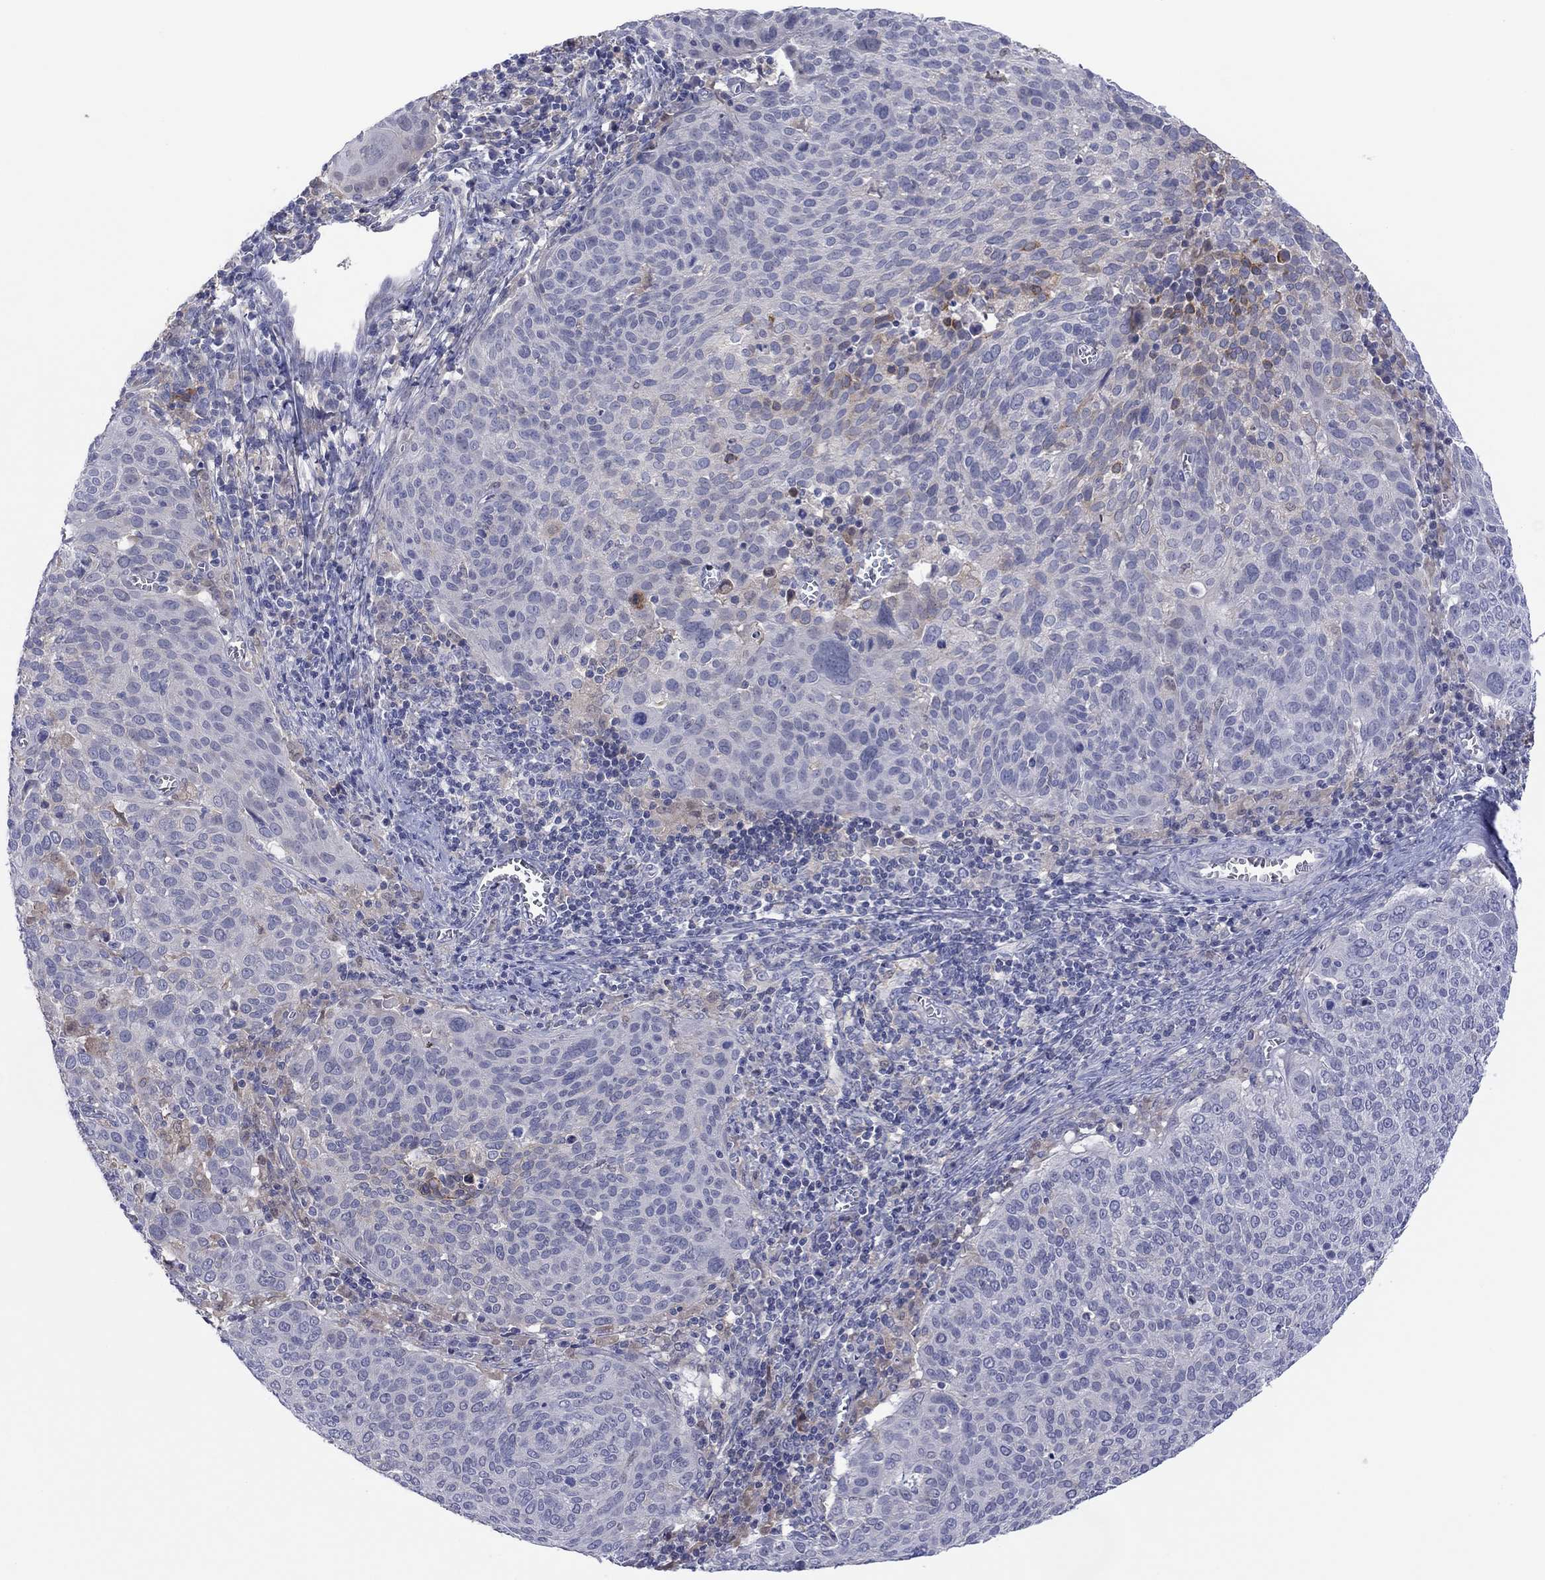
{"staining": {"intensity": "weak", "quantity": "<25%", "location": "cytoplasmic/membranous"}, "tissue": "cervical cancer", "cell_type": "Tumor cells", "image_type": "cancer", "snomed": [{"axis": "morphology", "description": "Squamous cell carcinoma, NOS"}, {"axis": "topography", "description": "Cervix"}], "caption": "Tumor cells are negative for protein expression in human squamous cell carcinoma (cervical).", "gene": "CYP2B6", "patient": {"sex": "female", "age": 39}}